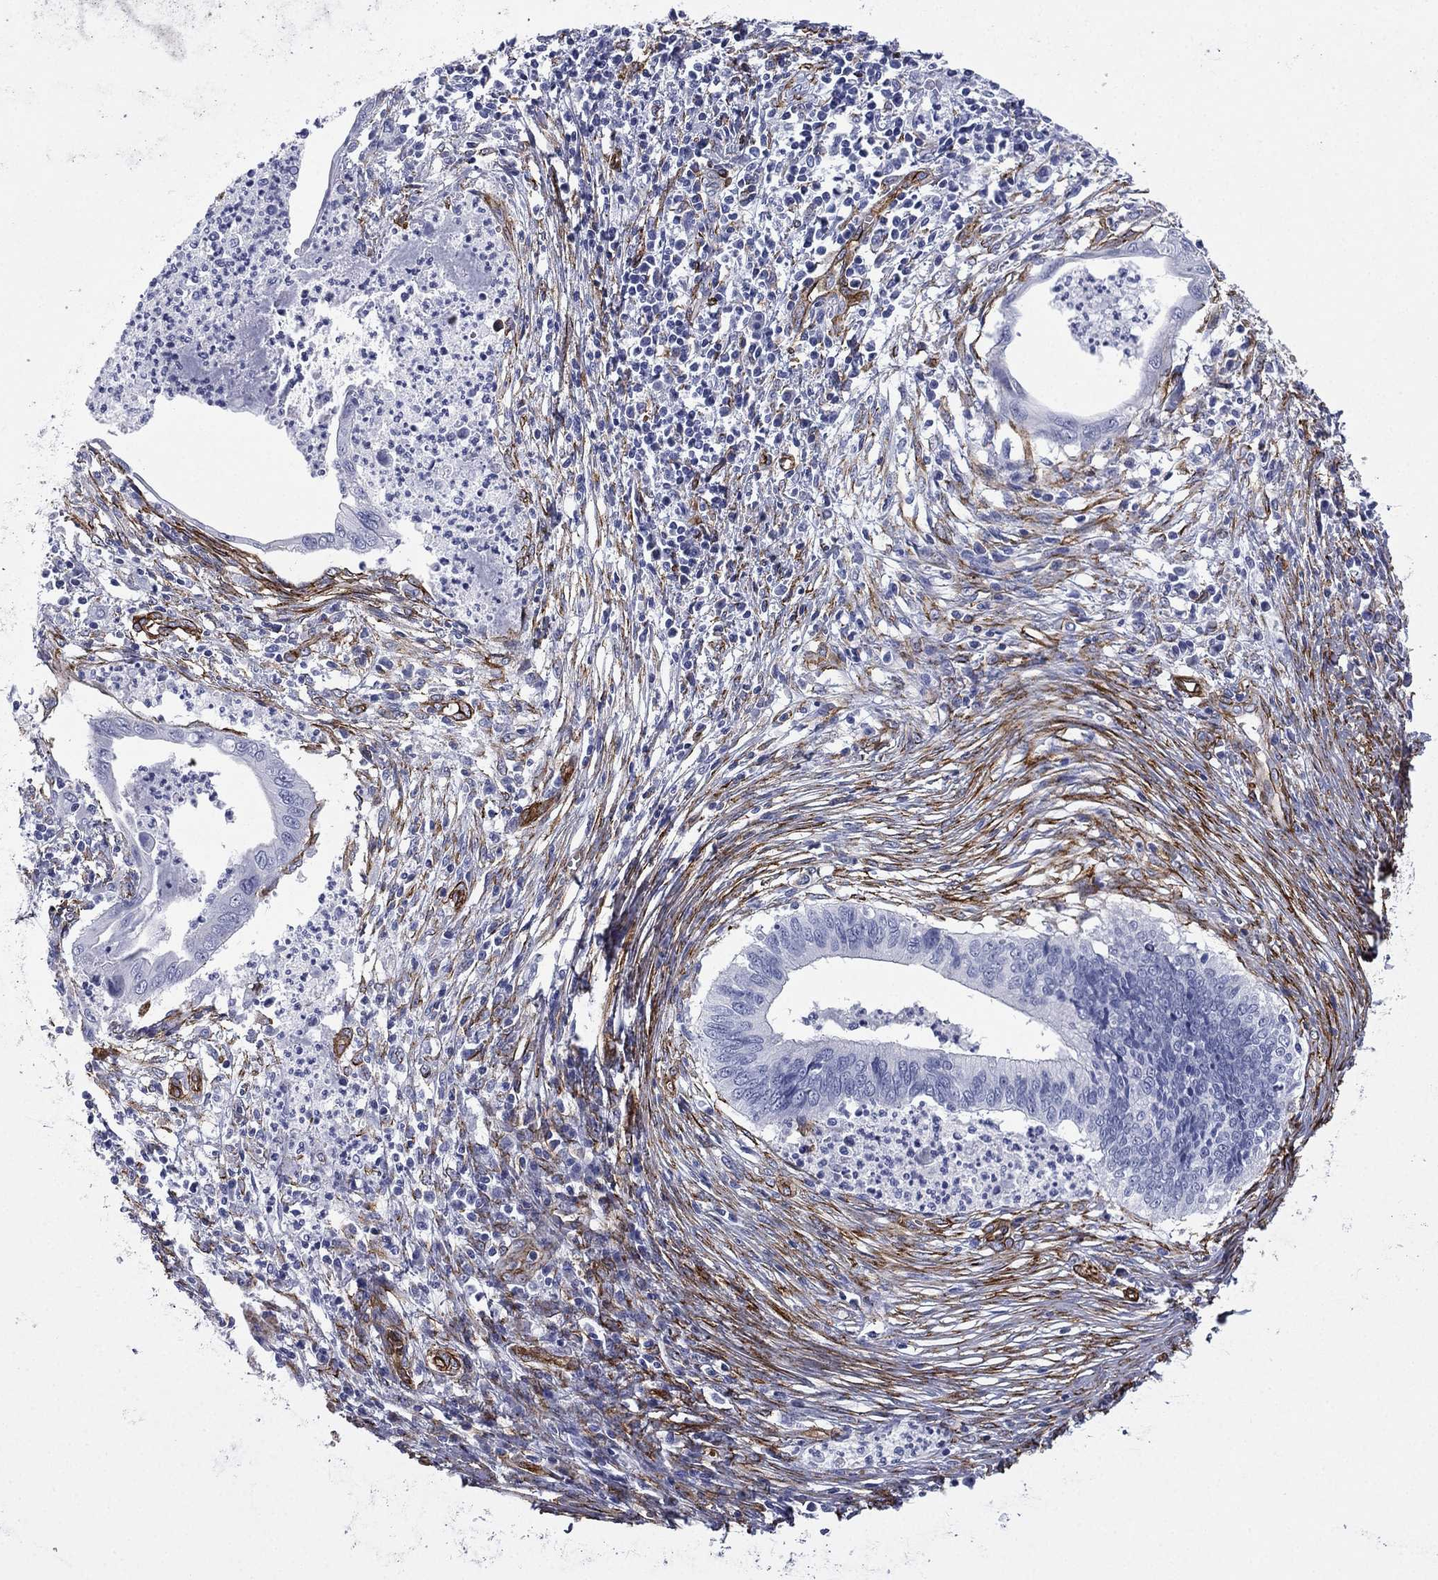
{"staining": {"intensity": "negative", "quantity": "none", "location": "none"}, "tissue": "cervical cancer", "cell_type": "Tumor cells", "image_type": "cancer", "snomed": [{"axis": "morphology", "description": "Adenocarcinoma, NOS"}, {"axis": "topography", "description": "Cervix"}], "caption": "Cervical adenocarcinoma stained for a protein using immunohistochemistry (IHC) displays no positivity tumor cells.", "gene": "CAVIN3", "patient": {"sex": "female", "age": 42}}